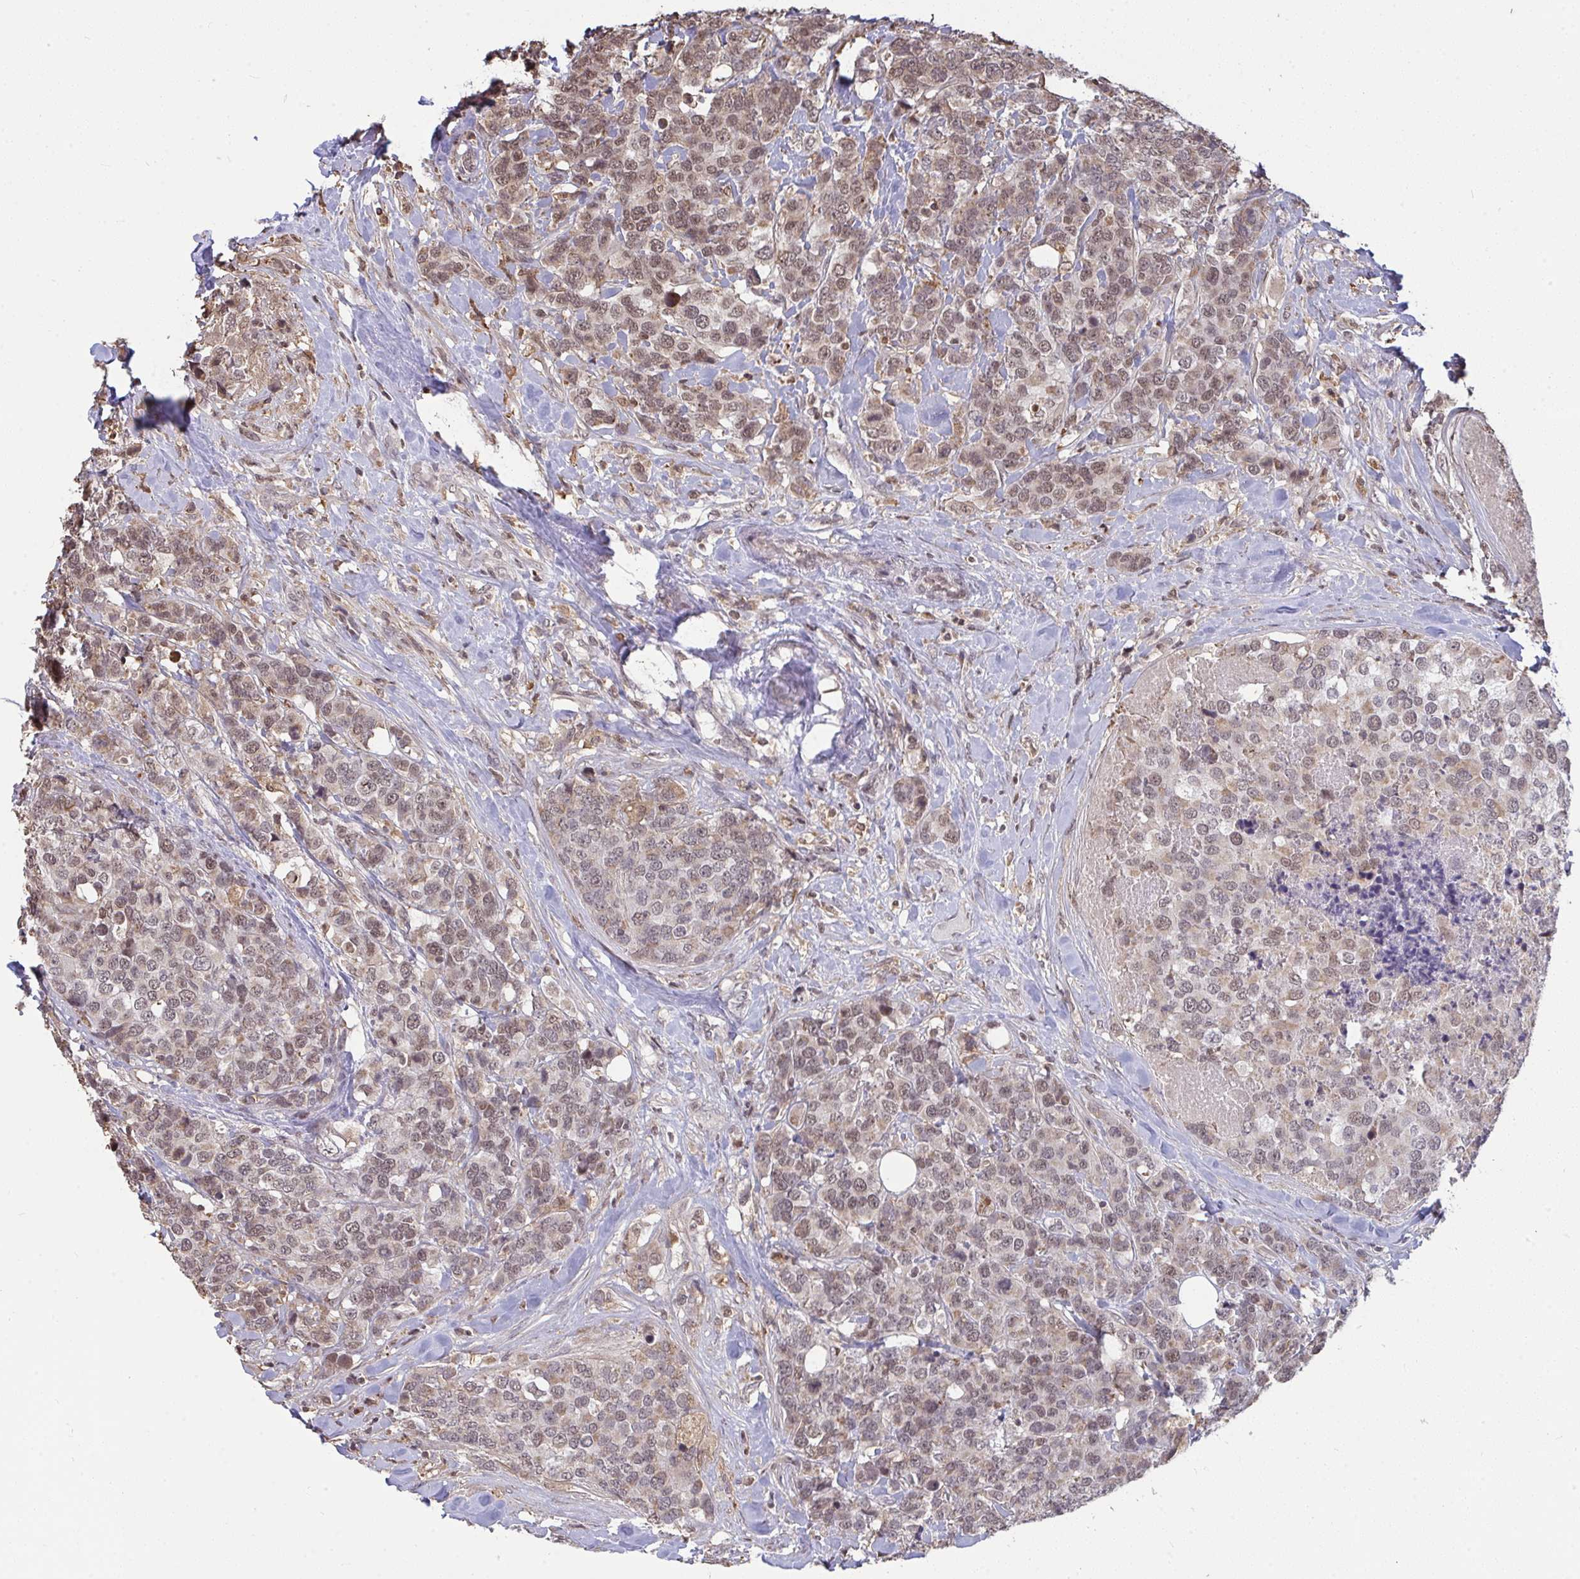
{"staining": {"intensity": "moderate", "quantity": ">75%", "location": "nuclear"}, "tissue": "breast cancer", "cell_type": "Tumor cells", "image_type": "cancer", "snomed": [{"axis": "morphology", "description": "Lobular carcinoma"}, {"axis": "topography", "description": "Breast"}], "caption": "Lobular carcinoma (breast) was stained to show a protein in brown. There is medium levels of moderate nuclear staining in approximately >75% of tumor cells.", "gene": "SAP30", "patient": {"sex": "female", "age": 59}}